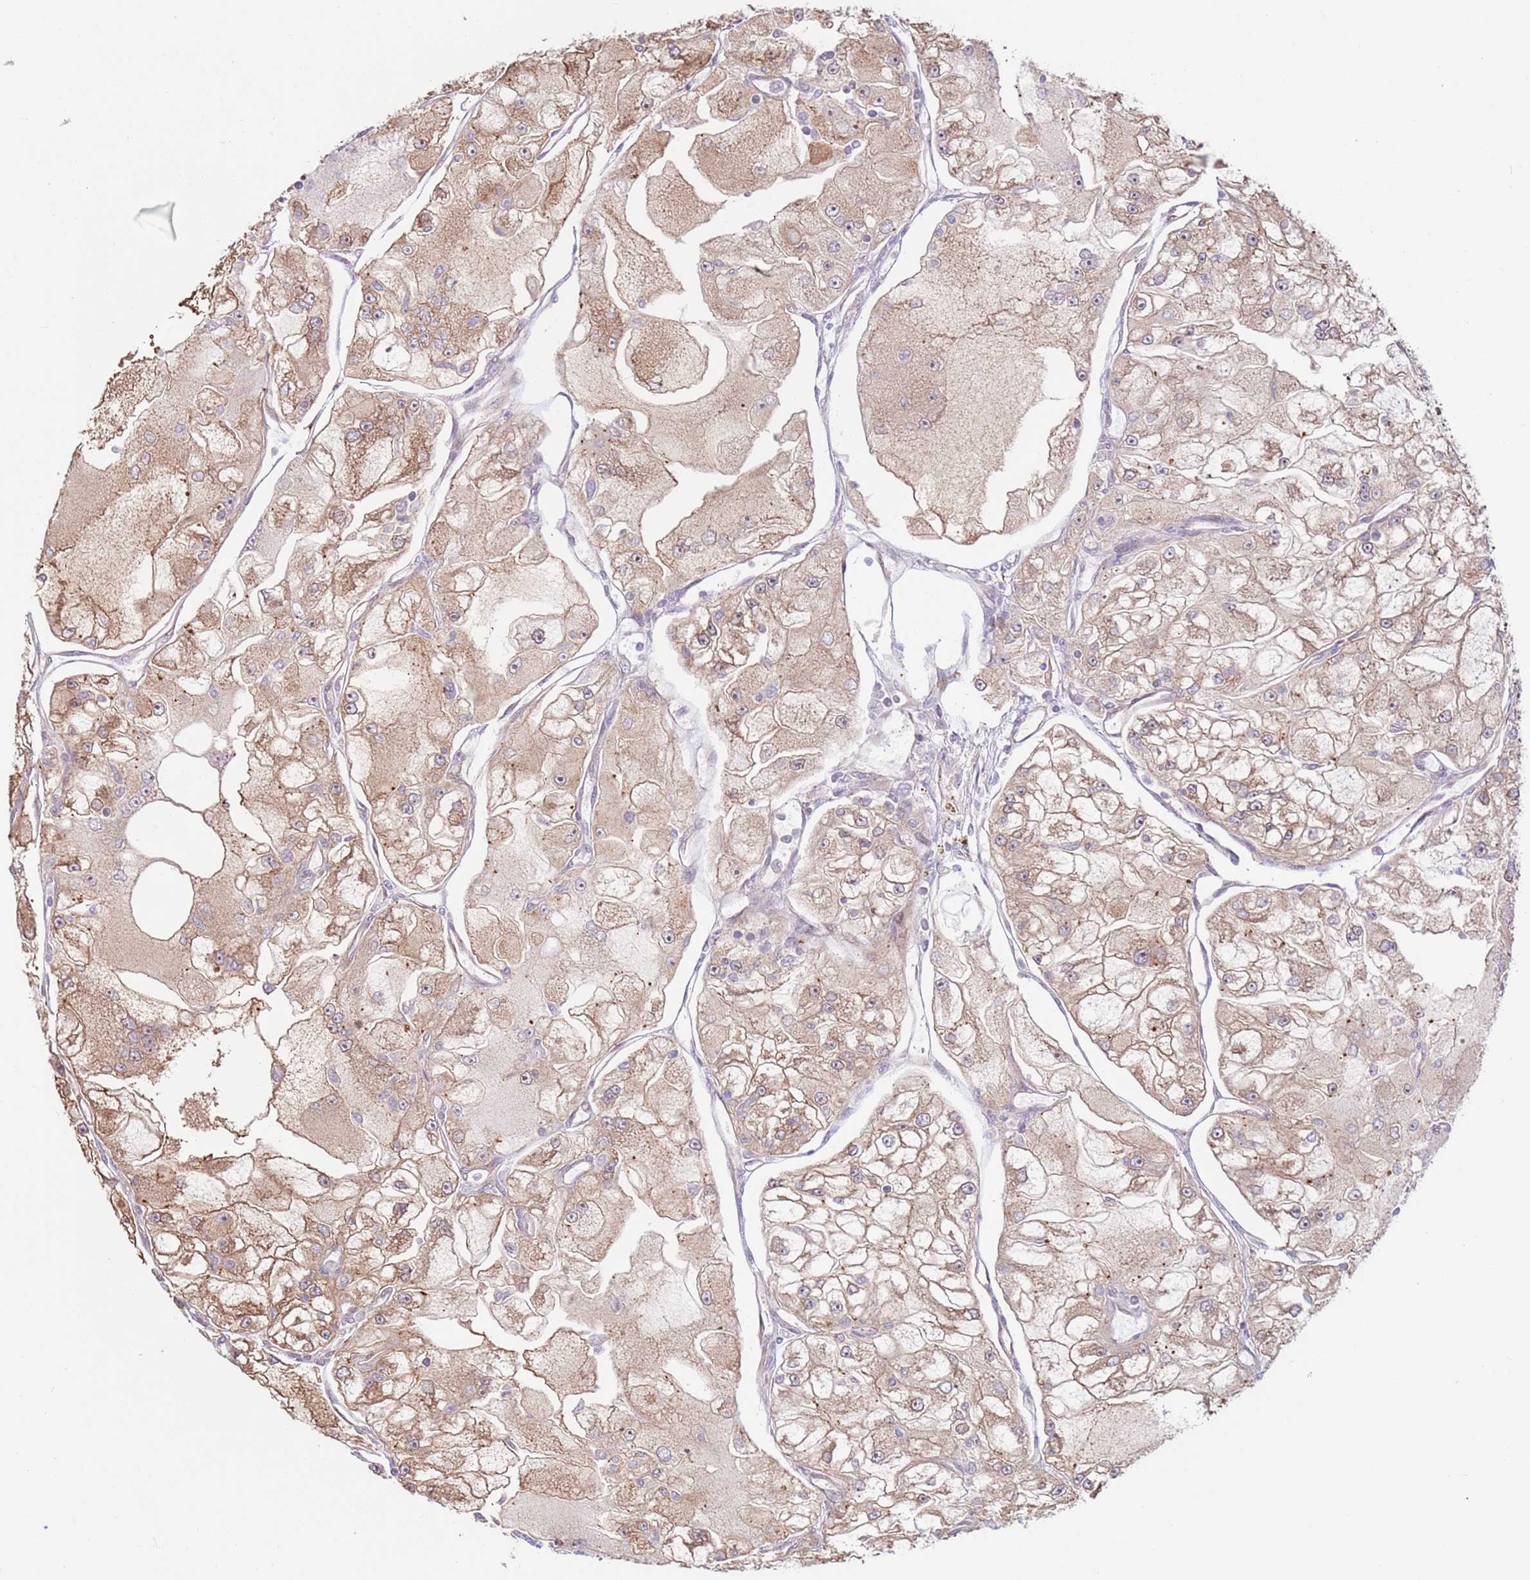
{"staining": {"intensity": "weak", "quantity": ">75%", "location": "cytoplasmic/membranous"}, "tissue": "renal cancer", "cell_type": "Tumor cells", "image_type": "cancer", "snomed": [{"axis": "morphology", "description": "Adenocarcinoma, NOS"}, {"axis": "topography", "description": "Kidney"}], "caption": "A micrograph of renal cancer stained for a protein demonstrates weak cytoplasmic/membranous brown staining in tumor cells.", "gene": "DCAF4", "patient": {"sex": "female", "age": 72}}